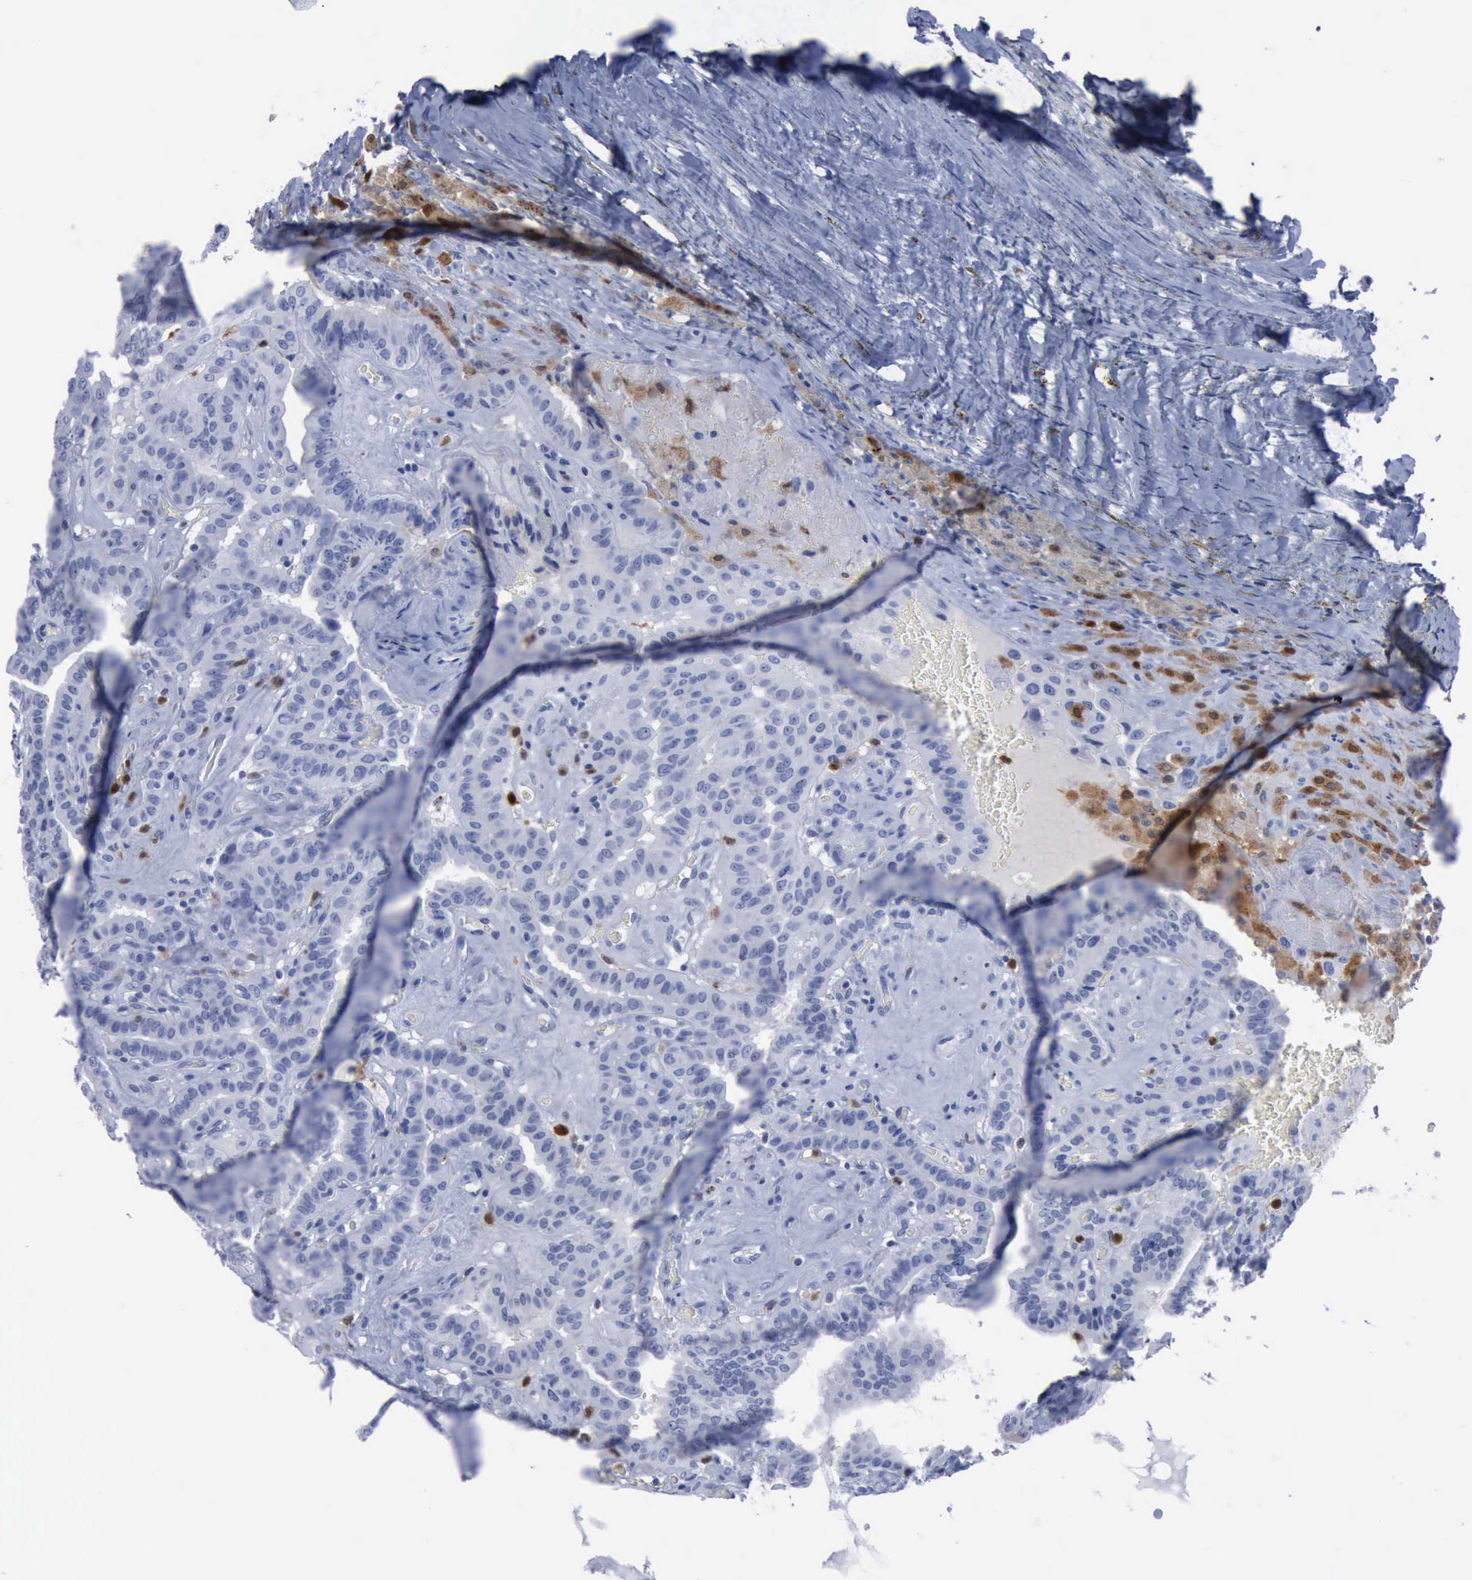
{"staining": {"intensity": "negative", "quantity": "none", "location": "none"}, "tissue": "thyroid cancer", "cell_type": "Tumor cells", "image_type": "cancer", "snomed": [{"axis": "morphology", "description": "Papillary adenocarcinoma, NOS"}, {"axis": "topography", "description": "Thyroid gland"}], "caption": "Thyroid cancer (papillary adenocarcinoma) stained for a protein using immunohistochemistry shows no staining tumor cells.", "gene": "CSTA", "patient": {"sex": "male", "age": 87}}